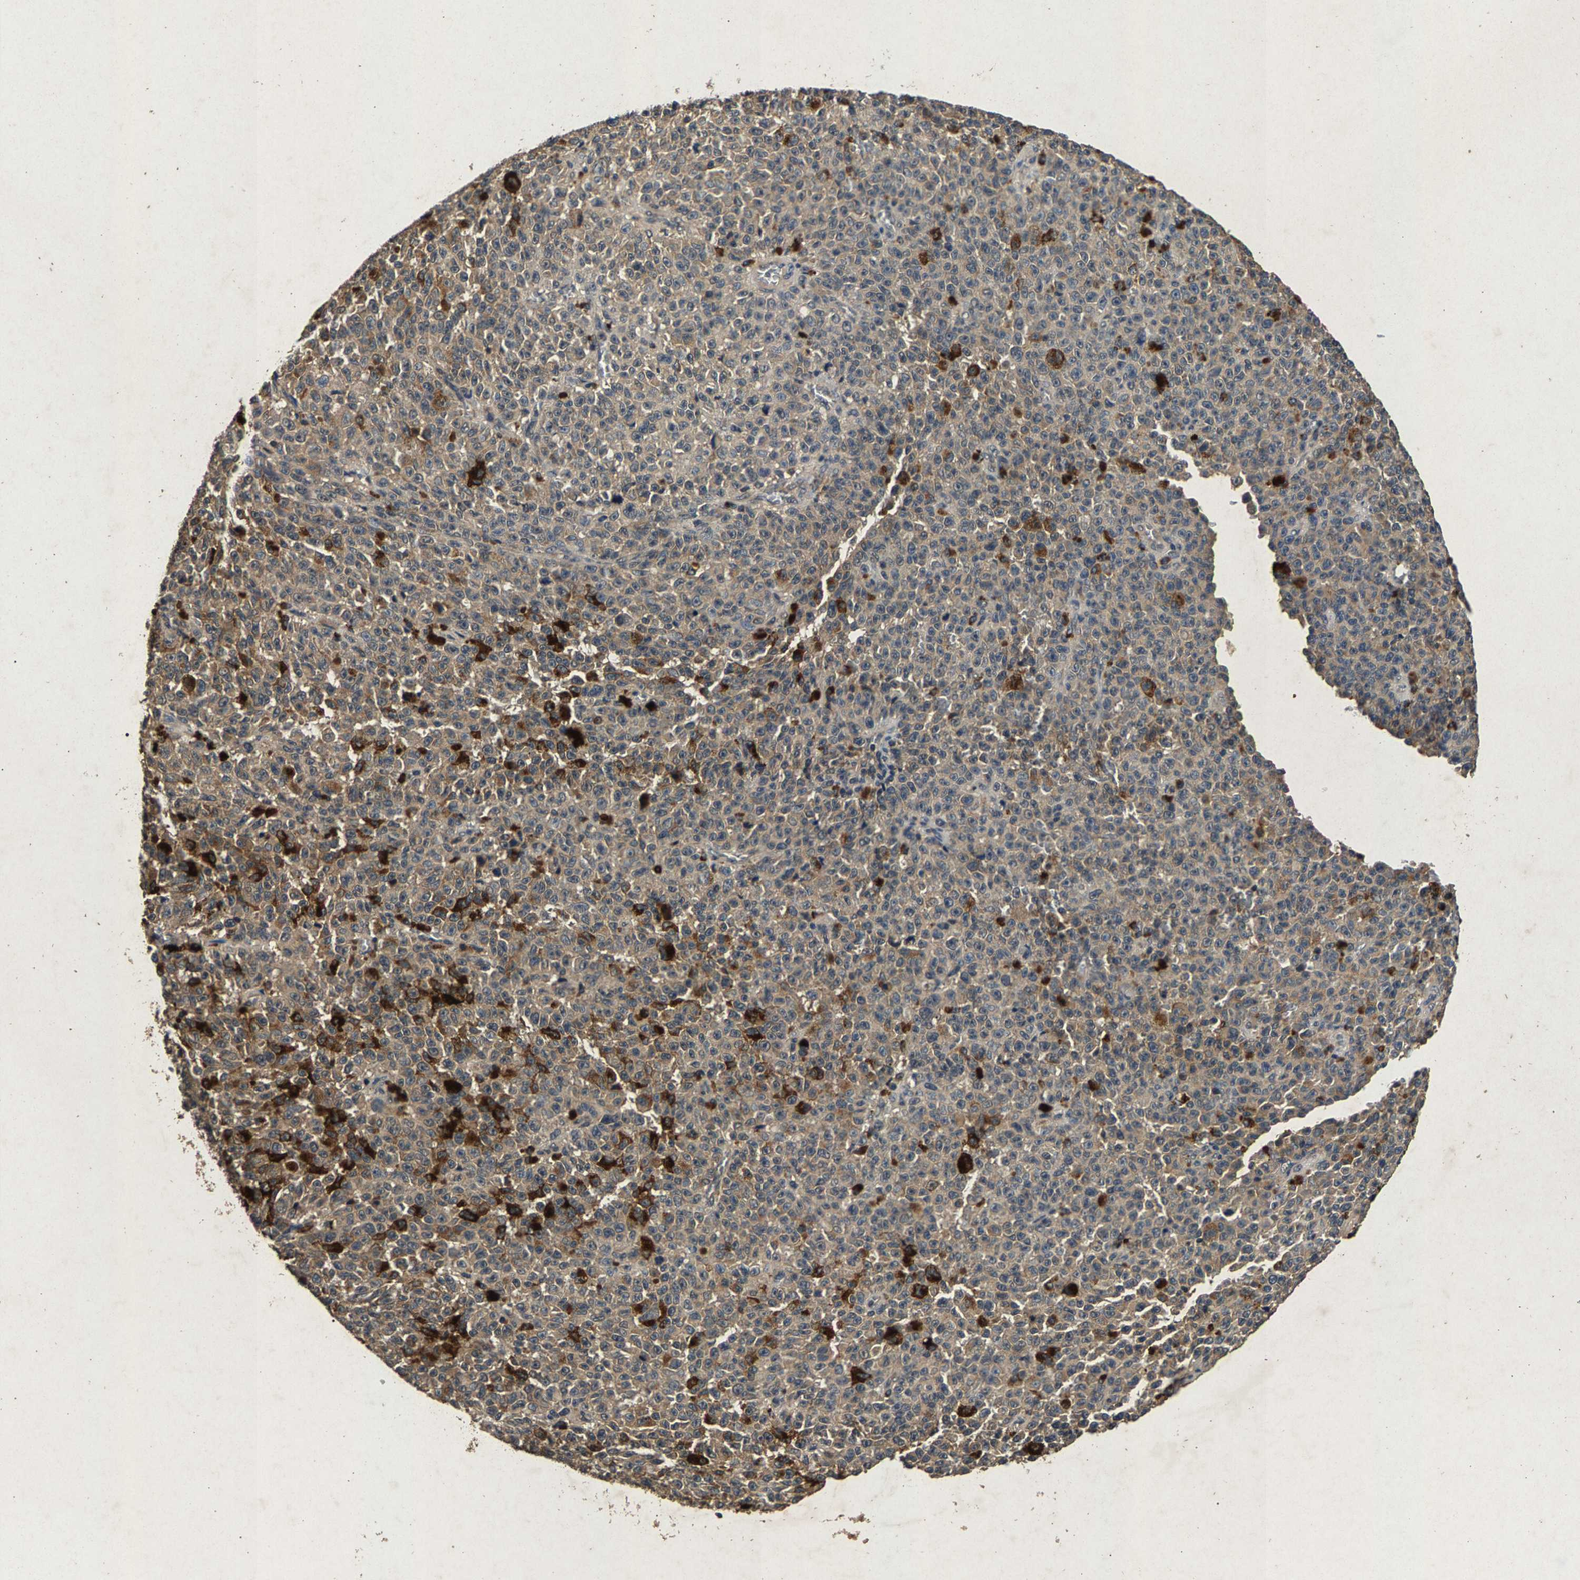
{"staining": {"intensity": "negative", "quantity": "none", "location": "none"}, "tissue": "melanoma", "cell_type": "Tumor cells", "image_type": "cancer", "snomed": [{"axis": "morphology", "description": "Malignant melanoma, NOS"}, {"axis": "topography", "description": "Skin"}], "caption": "There is no significant staining in tumor cells of malignant melanoma.", "gene": "PPP1CC", "patient": {"sex": "female", "age": 82}}